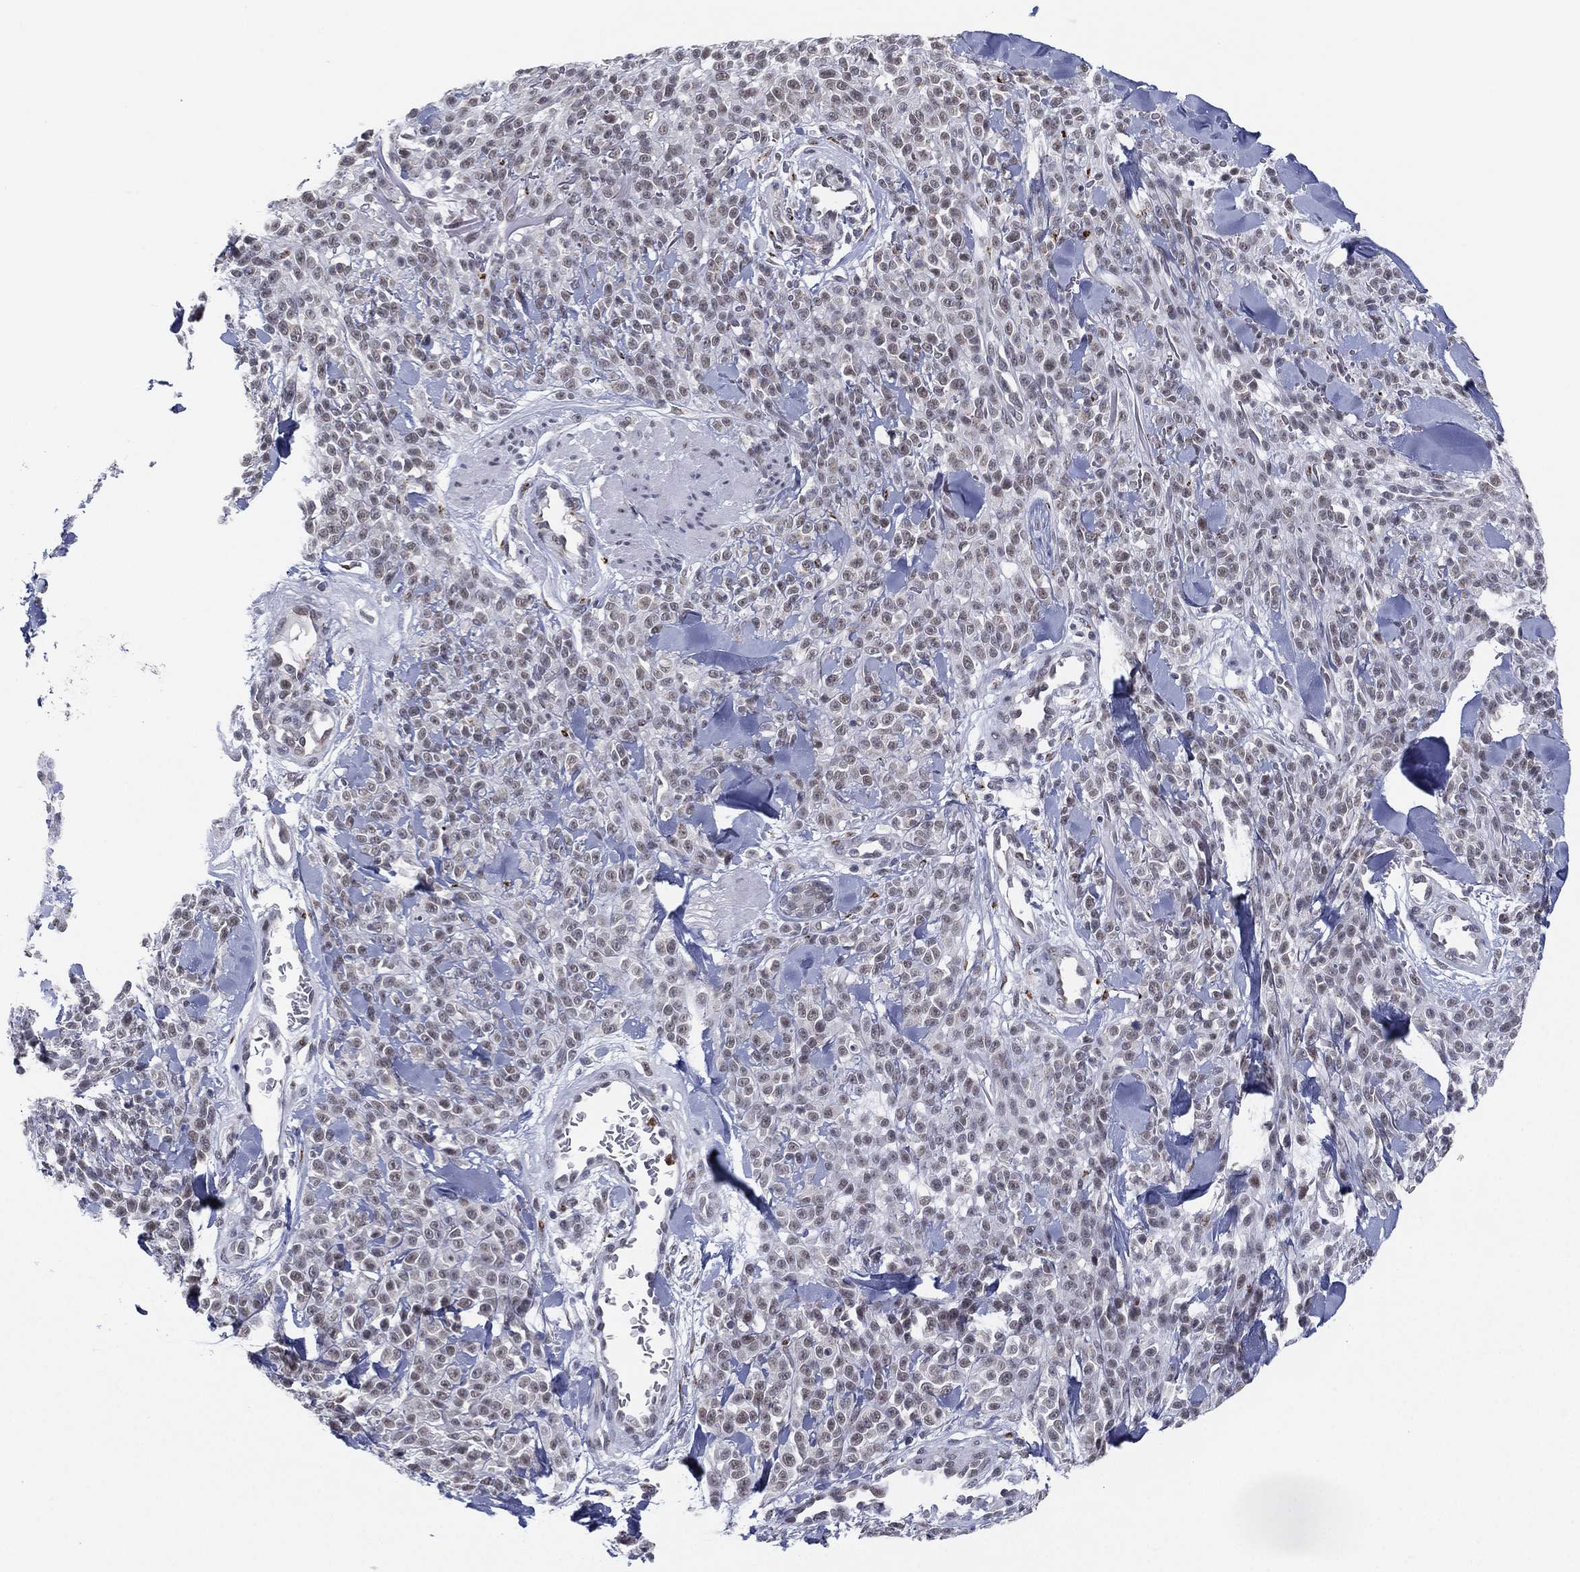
{"staining": {"intensity": "negative", "quantity": "none", "location": "none"}, "tissue": "melanoma", "cell_type": "Tumor cells", "image_type": "cancer", "snomed": [{"axis": "morphology", "description": "Malignant melanoma, NOS"}, {"axis": "topography", "description": "Skin"}, {"axis": "topography", "description": "Skin of trunk"}], "caption": "High magnification brightfield microscopy of melanoma stained with DAB (brown) and counterstained with hematoxylin (blue): tumor cells show no significant staining. Brightfield microscopy of immunohistochemistry (IHC) stained with DAB (brown) and hematoxylin (blue), captured at high magnification.", "gene": "CD177", "patient": {"sex": "male", "age": 74}}